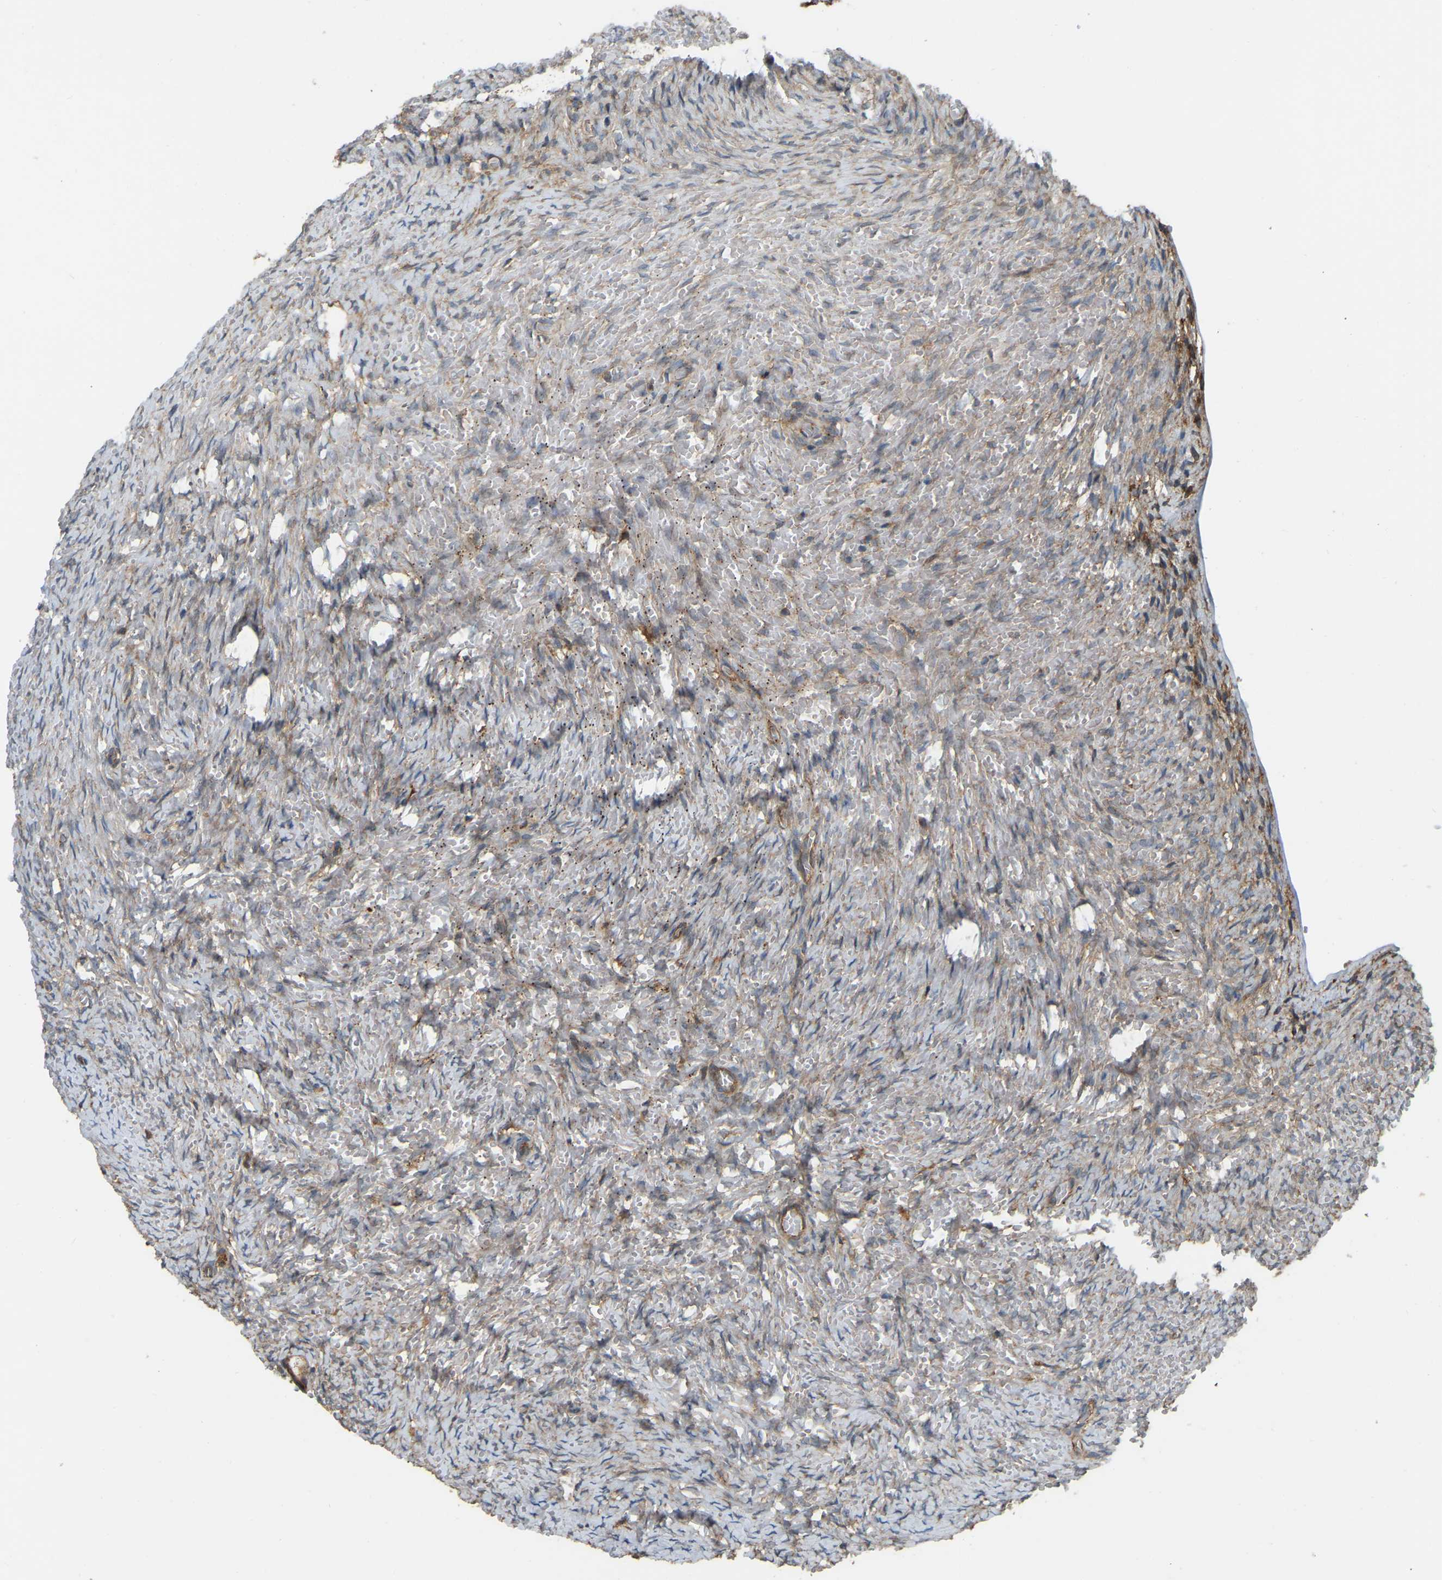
{"staining": {"intensity": "weak", "quantity": ">75%", "location": "cytoplasmic/membranous"}, "tissue": "ovary", "cell_type": "Ovarian stroma cells", "image_type": "normal", "snomed": [{"axis": "morphology", "description": "Normal tissue, NOS"}, {"axis": "topography", "description": "Ovary"}], "caption": "Weak cytoplasmic/membranous expression is appreciated in approximately >75% of ovarian stroma cells in normal ovary. (DAB (3,3'-diaminobenzidine) IHC, brown staining for protein, blue staining for nuclei).", "gene": "SAMD9L", "patient": {"sex": "female", "age": 27}}